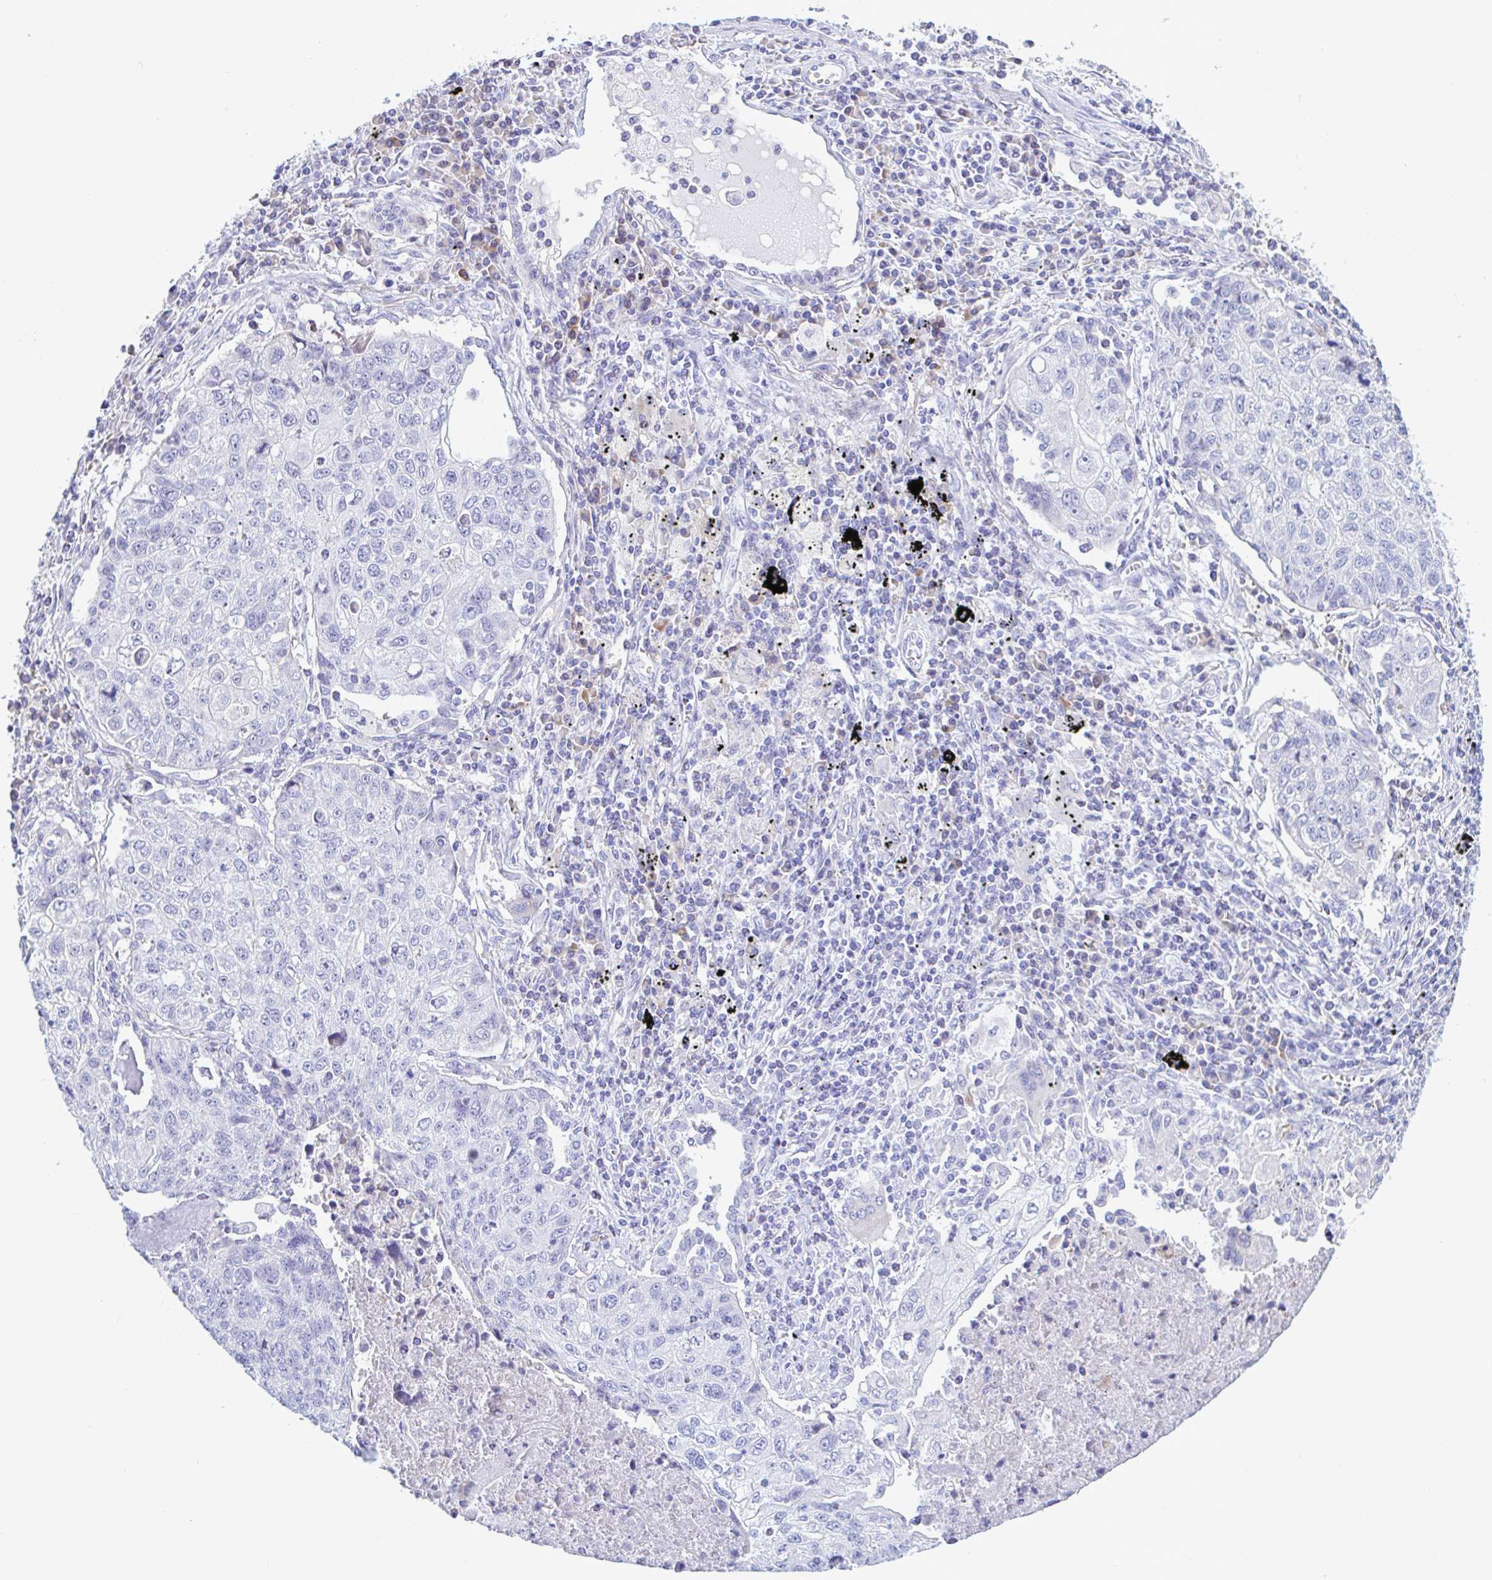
{"staining": {"intensity": "negative", "quantity": "none", "location": "none"}, "tissue": "lung cancer", "cell_type": "Tumor cells", "image_type": "cancer", "snomed": [{"axis": "morphology", "description": "Normal morphology"}, {"axis": "morphology", "description": "Aneuploidy"}, {"axis": "morphology", "description": "Squamous cell carcinoma, NOS"}, {"axis": "topography", "description": "Lymph node"}, {"axis": "topography", "description": "Lung"}], "caption": "Tumor cells show no significant expression in lung cancer.", "gene": "NBPF3", "patient": {"sex": "female", "age": 76}}